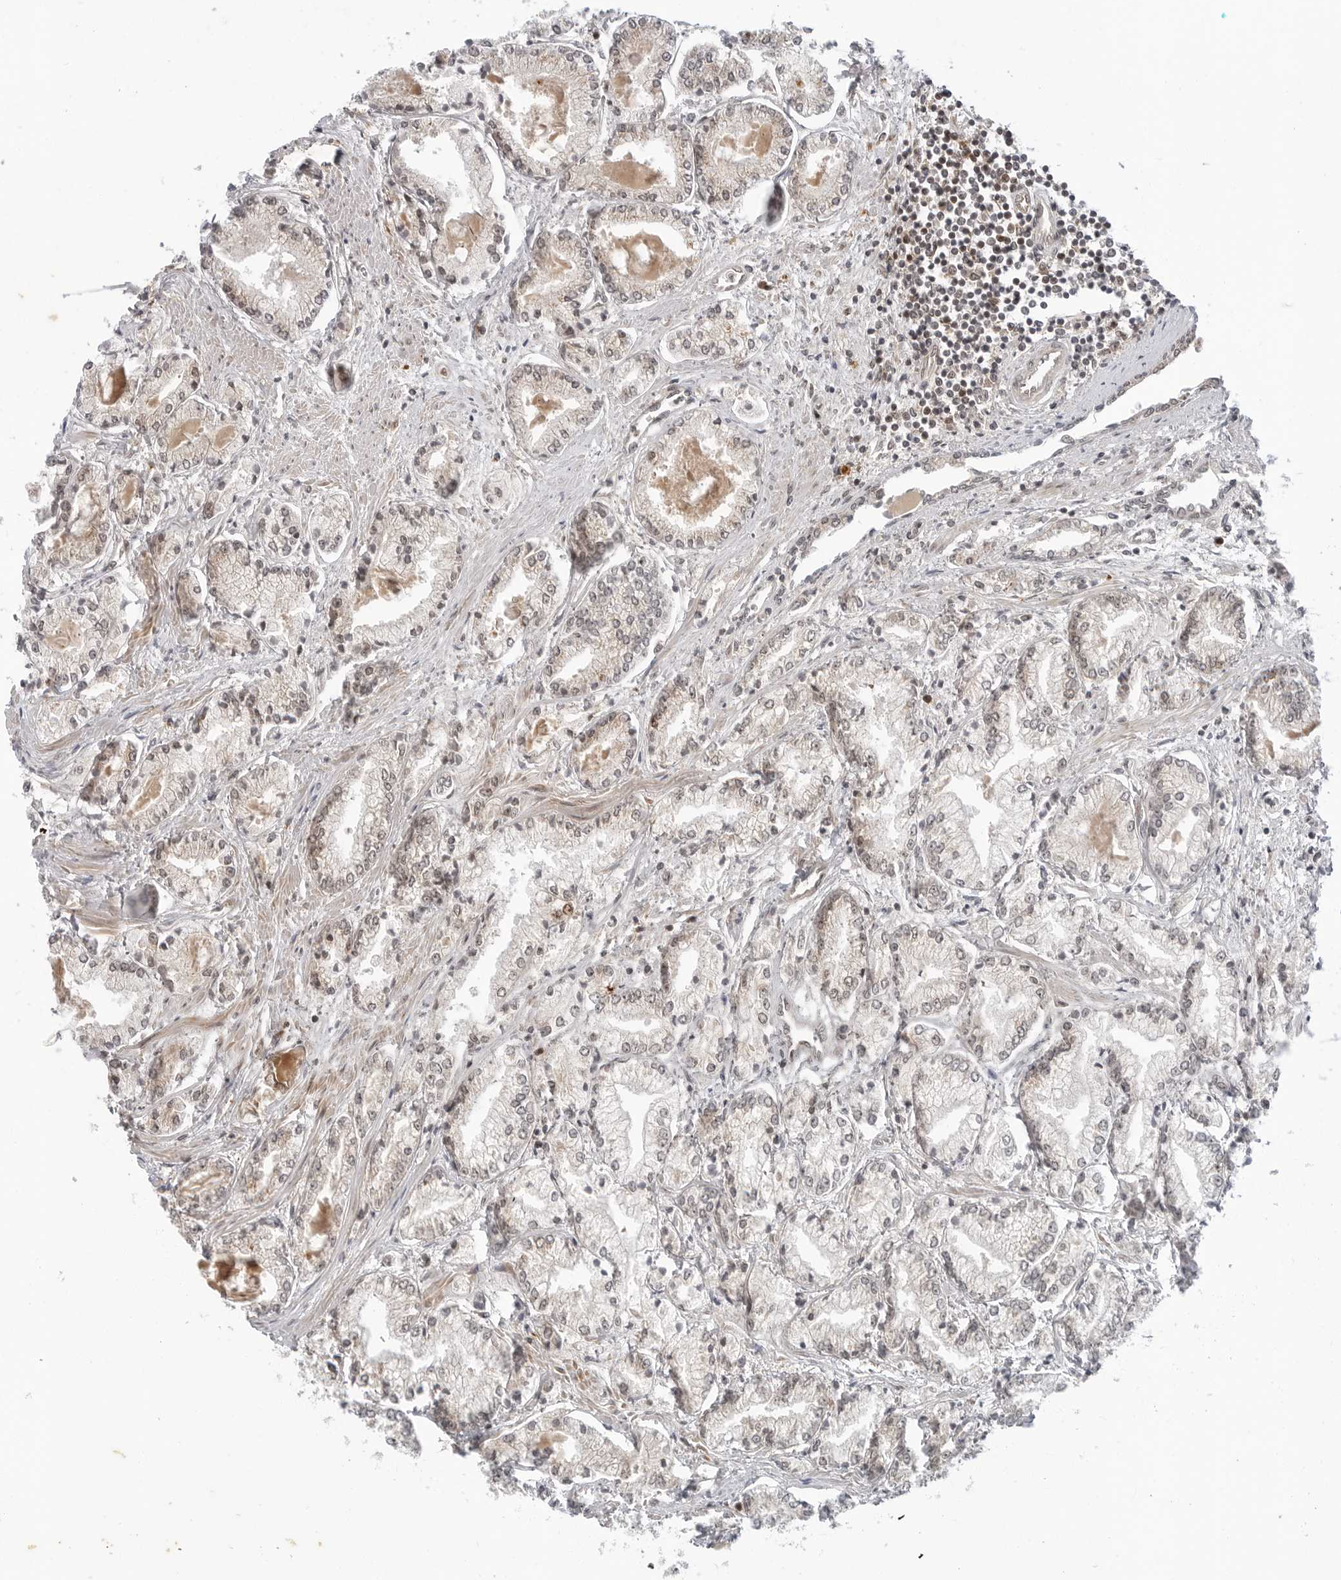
{"staining": {"intensity": "weak", "quantity": "<25%", "location": "cytoplasmic/membranous,nuclear"}, "tissue": "prostate cancer", "cell_type": "Tumor cells", "image_type": "cancer", "snomed": [{"axis": "morphology", "description": "Adenocarcinoma, Low grade"}, {"axis": "topography", "description": "Prostate"}], "caption": "Adenocarcinoma (low-grade) (prostate) was stained to show a protein in brown. There is no significant staining in tumor cells.", "gene": "TIPRL", "patient": {"sex": "male", "age": 52}}